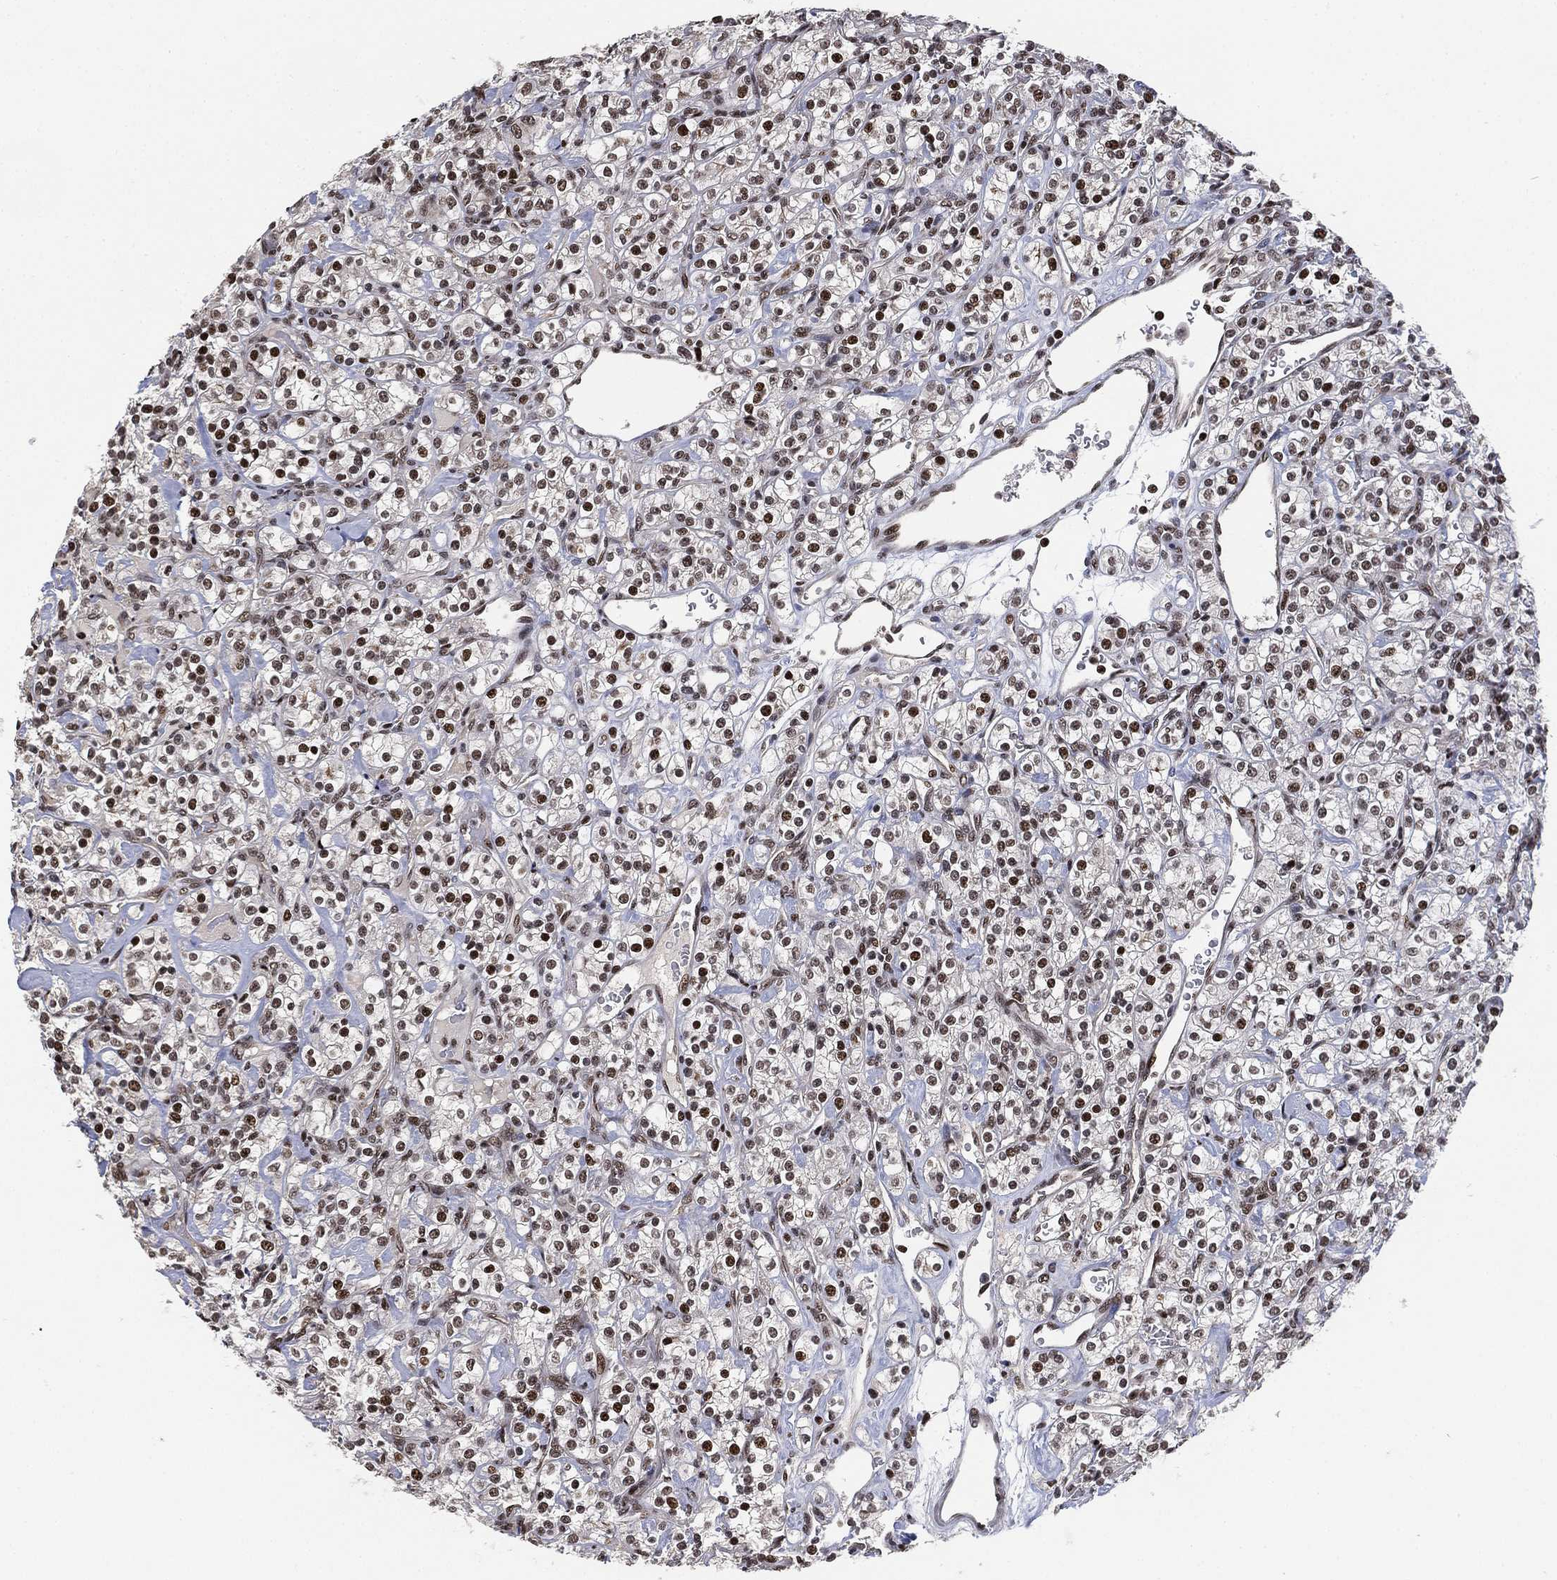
{"staining": {"intensity": "moderate", "quantity": "25%-75%", "location": "nuclear"}, "tissue": "renal cancer", "cell_type": "Tumor cells", "image_type": "cancer", "snomed": [{"axis": "morphology", "description": "Adenocarcinoma, NOS"}, {"axis": "topography", "description": "Kidney"}], "caption": "Renal cancer (adenocarcinoma) stained with a protein marker exhibits moderate staining in tumor cells.", "gene": "ZSCAN30", "patient": {"sex": "male", "age": 77}}